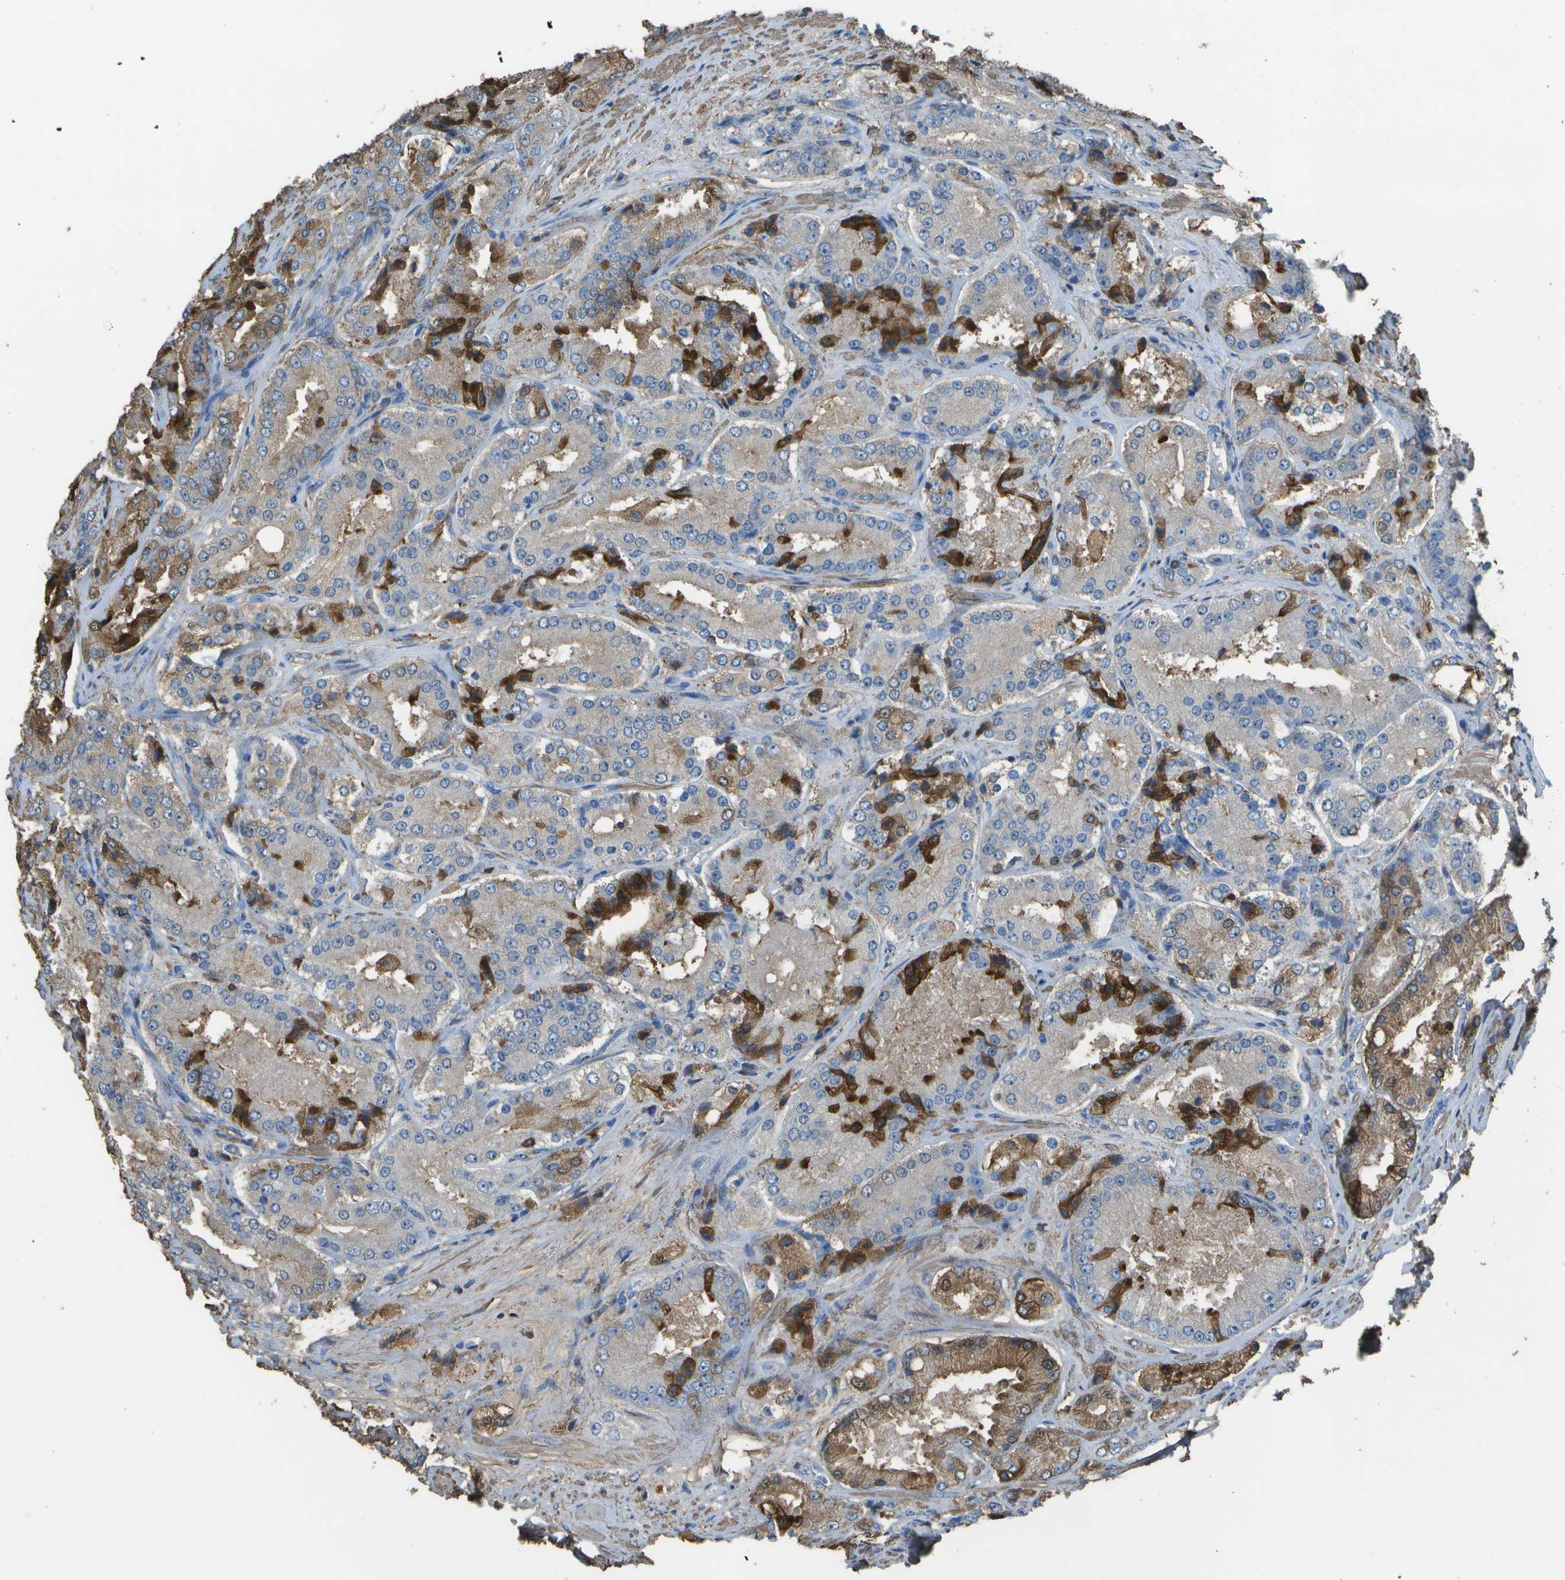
{"staining": {"intensity": "moderate", "quantity": "25%-75%", "location": "cytoplasmic/membranous,nuclear"}, "tissue": "prostate cancer", "cell_type": "Tumor cells", "image_type": "cancer", "snomed": [{"axis": "morphology", "description": "Adenocarcinoma, High grade"}, {"axis": "topography", "description": "Prostate"}], "caption": "There is medium levels of moderate cytoplasmic/membranous and nuclear staining in tumor cells of high-grade adenocarcinoma (prostate), as demonstrated by immunohistochemical staining (brown color).", "gene": "CYP4F11", "patient": {"sex": "male", "age": 65}}